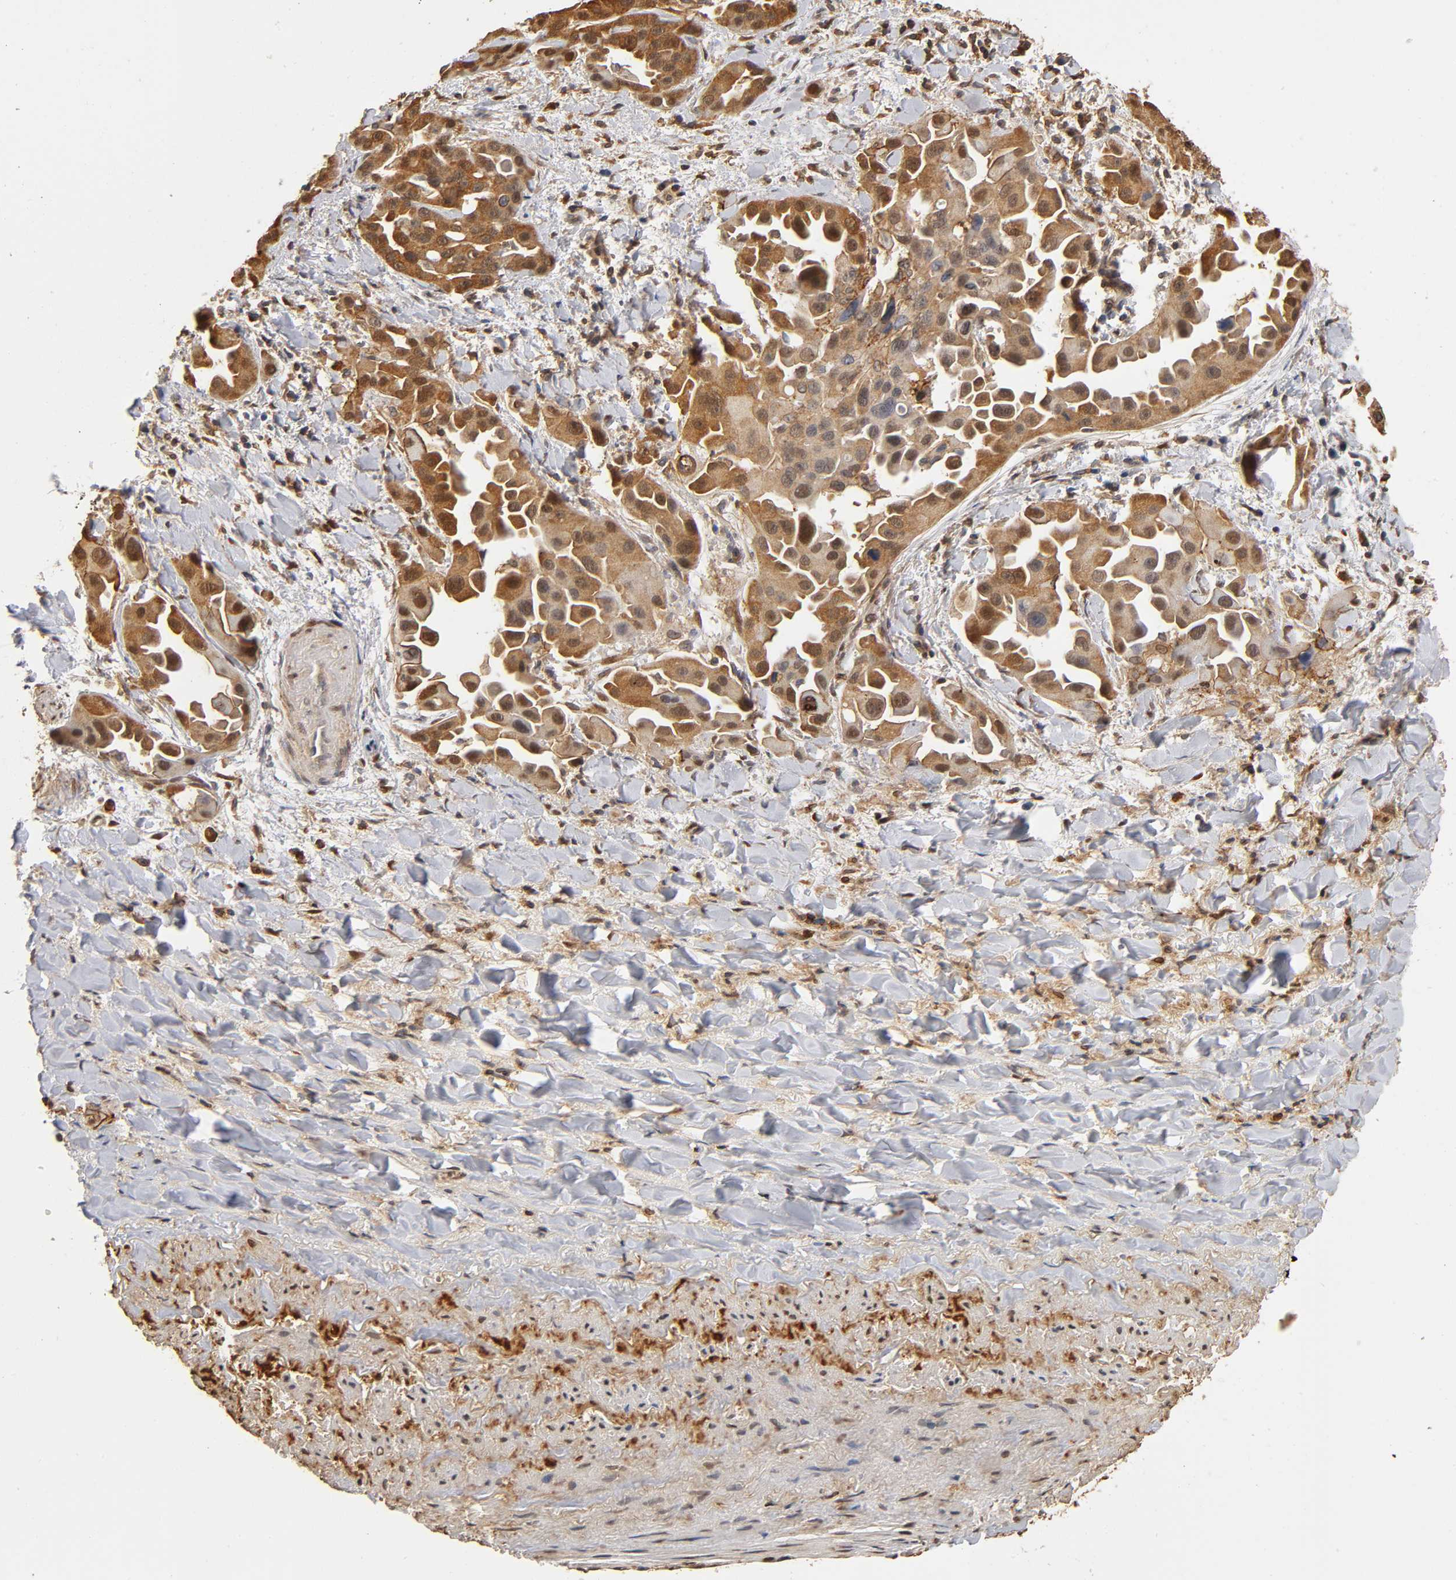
{"staining": {"intensity": "moderate", "quantity": ">75%", "location": "cytoplasmic/membranous,nuclear"}, "tissue": "lung cancer", "cell_type": "Tumor cells", "image_type": "cancer", "snomed": [{"axis": "morphology", "description": "Normal tissue, NOS"}, {"axis": "morphology", "description": "Adenocarcinoma, NOS"}, {"axis": "topography", "description": "Bronchus"}], "caption": "Human adenocarcinoma (lung) stained for a protein (brown) reveals moderate cytoplasmic/membranous and nuclear positive positivity in about >75% of tumor cells.", "gene": "ANXA11", "patient": {"sex": "male", "age": 68}}